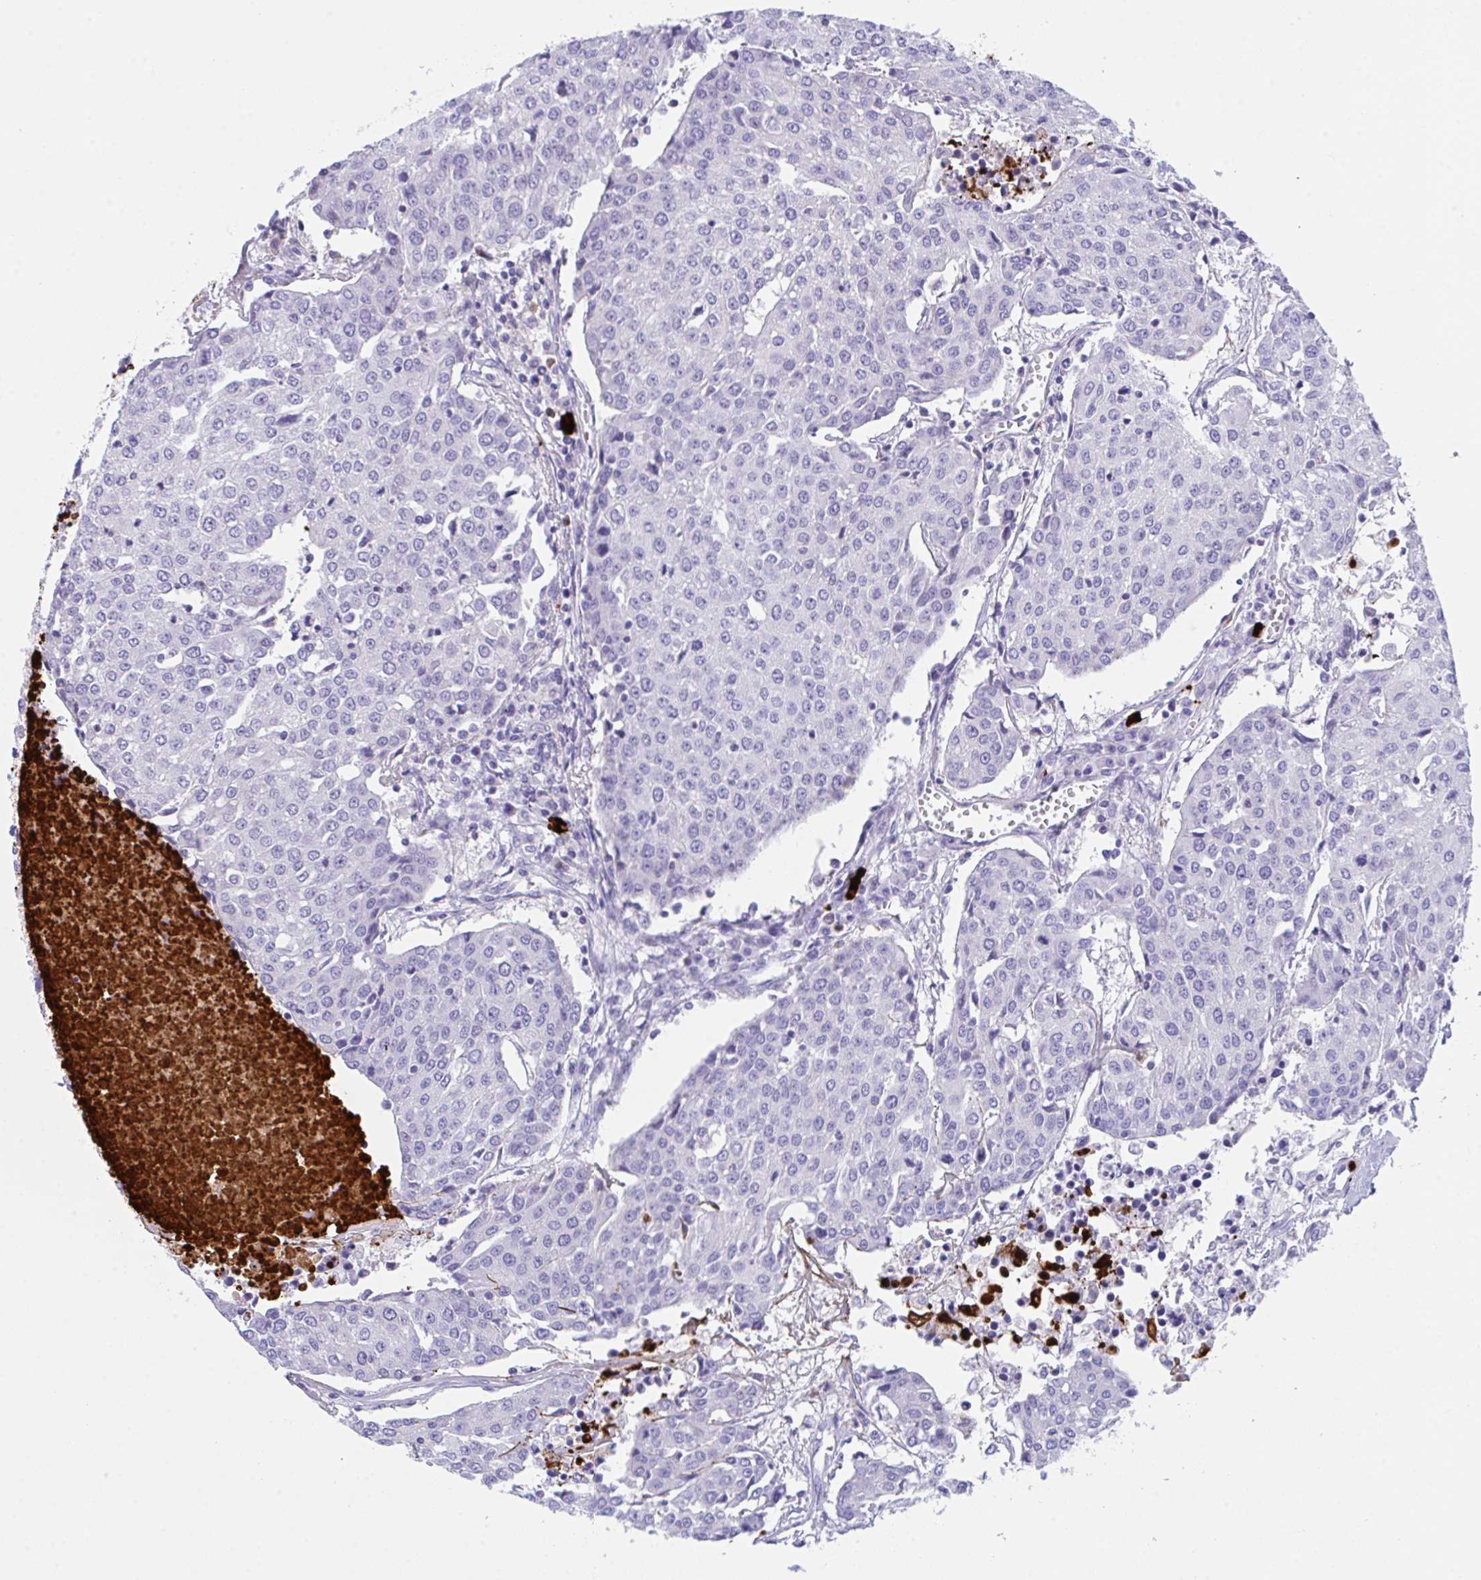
{"staining": {"intensity": "negative", "quantity": "none", "location": "none"}, "tissue": "urothelial cancer", "cell_type": "Tumor cells", "image_type": "cancer", "snomed": [{"axis": "morphology", "description": "Urothelial carcinoma, High grade"}, {"axis": "topography", "description": "Urinary bladder"}], "caption": "DAB immunohistochemical staining of urothelial cancer exhibits no significant staining in tumor cells. The staining is performed using DAB (3,3'-diaminobenzidine) brown chromogen with nuclei counter-stained in using hematoxylin.", "gene": "KMT2E", "patient": {"sex": "female", "age": 85}}